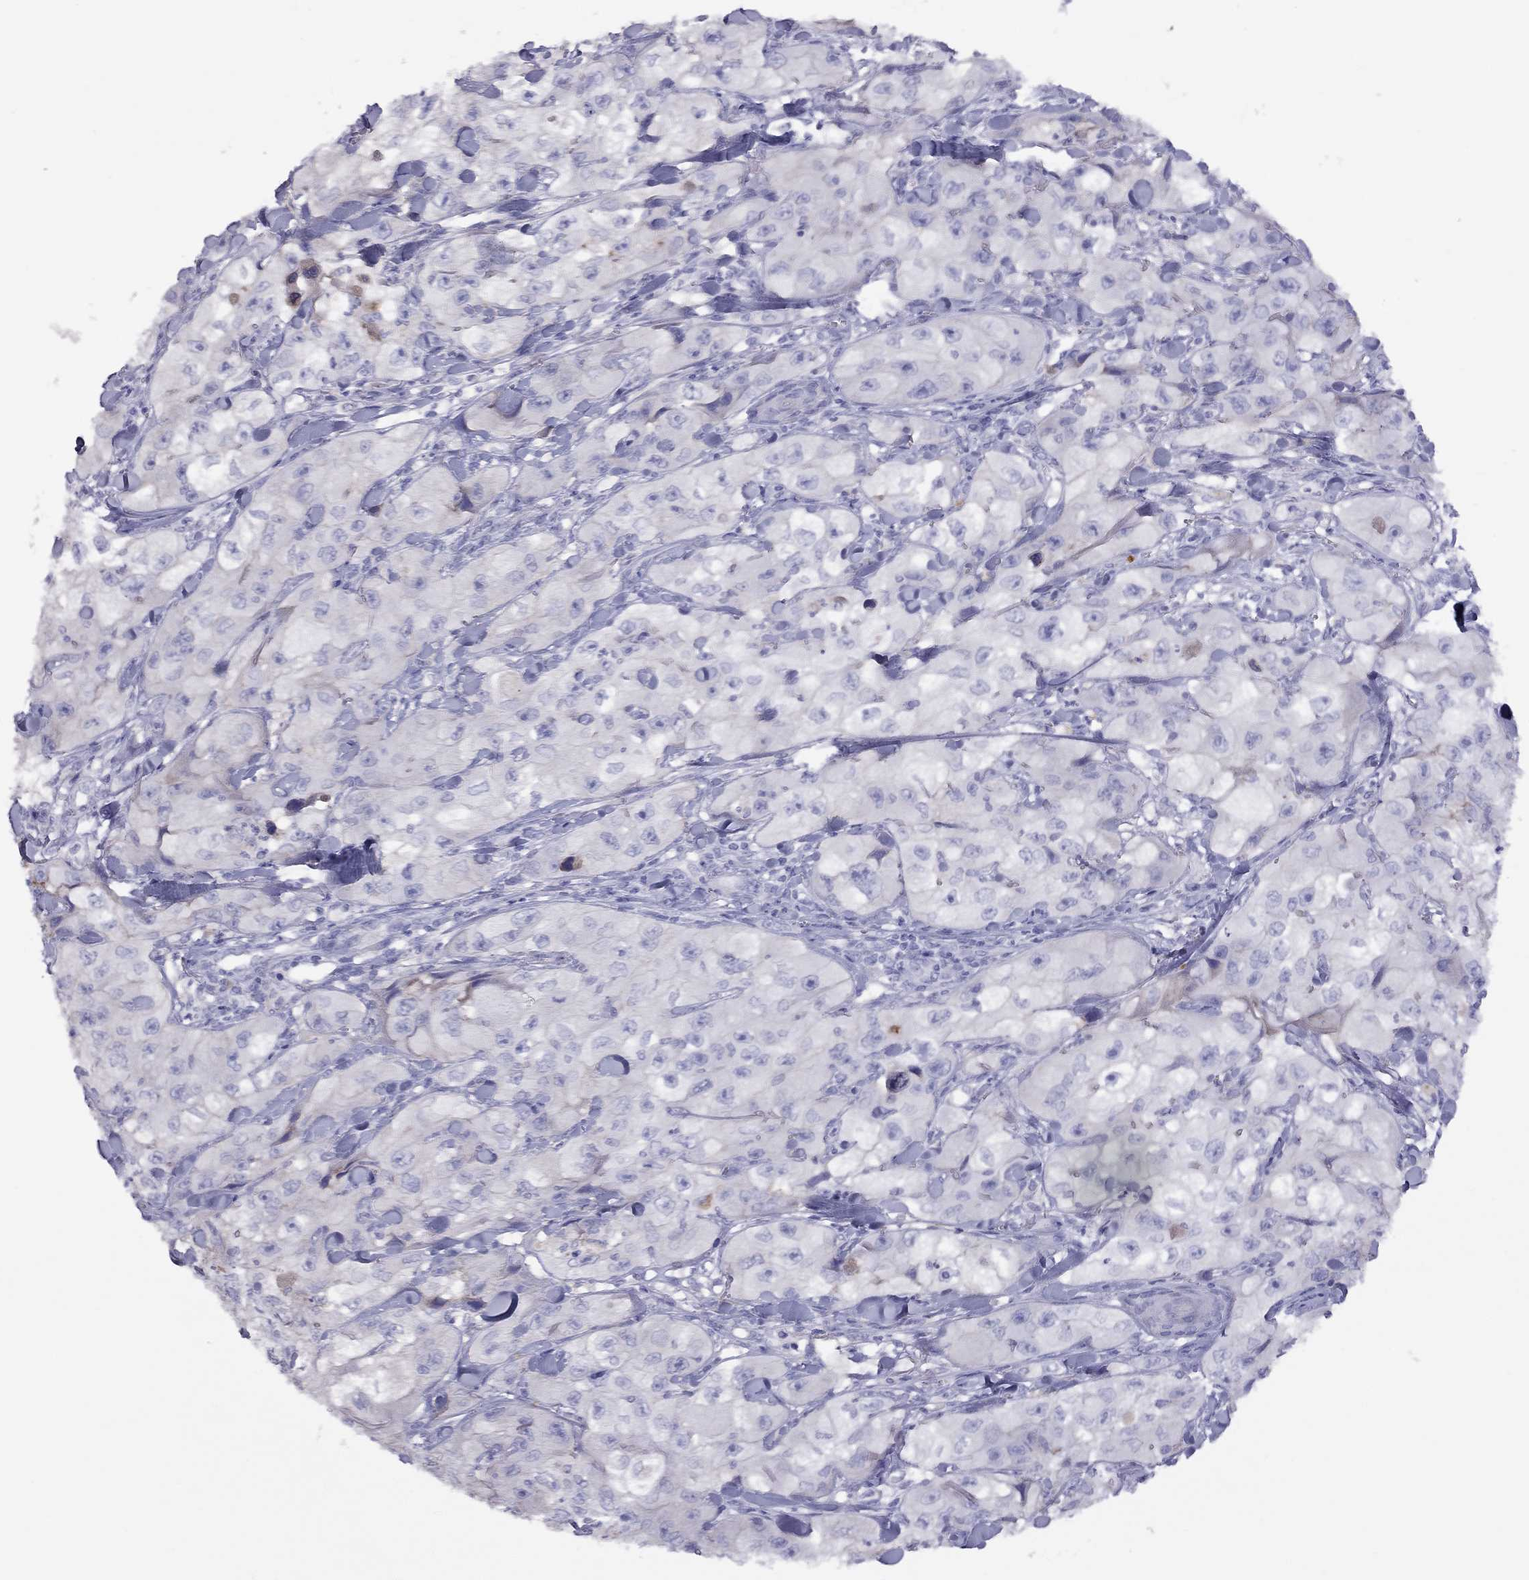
{"staining": {"intensity": "negative", "quantity": "none", "location": "none"}, "tissue": "skin cancer", "cell_type": "Tumor cells", "image_type": "cancer", "snomed": [{"axis": "morphology", "description": "Squamous cell carcinoma, NOS"}, {"axis": "topography", "description": "Skin"}, {"axis": "topography", "description": "Subcutis"}], "caption": "High magnification brightfield microscopy of skin squamous cell carcinoma stained with DAB (3,3'-diaminobenzidine) (brown) and counterstained with hematoxylin (blue): tumor cells show no significant staining.", "gene": "RHD", "patient": {"sex": "male", "age": 73}}